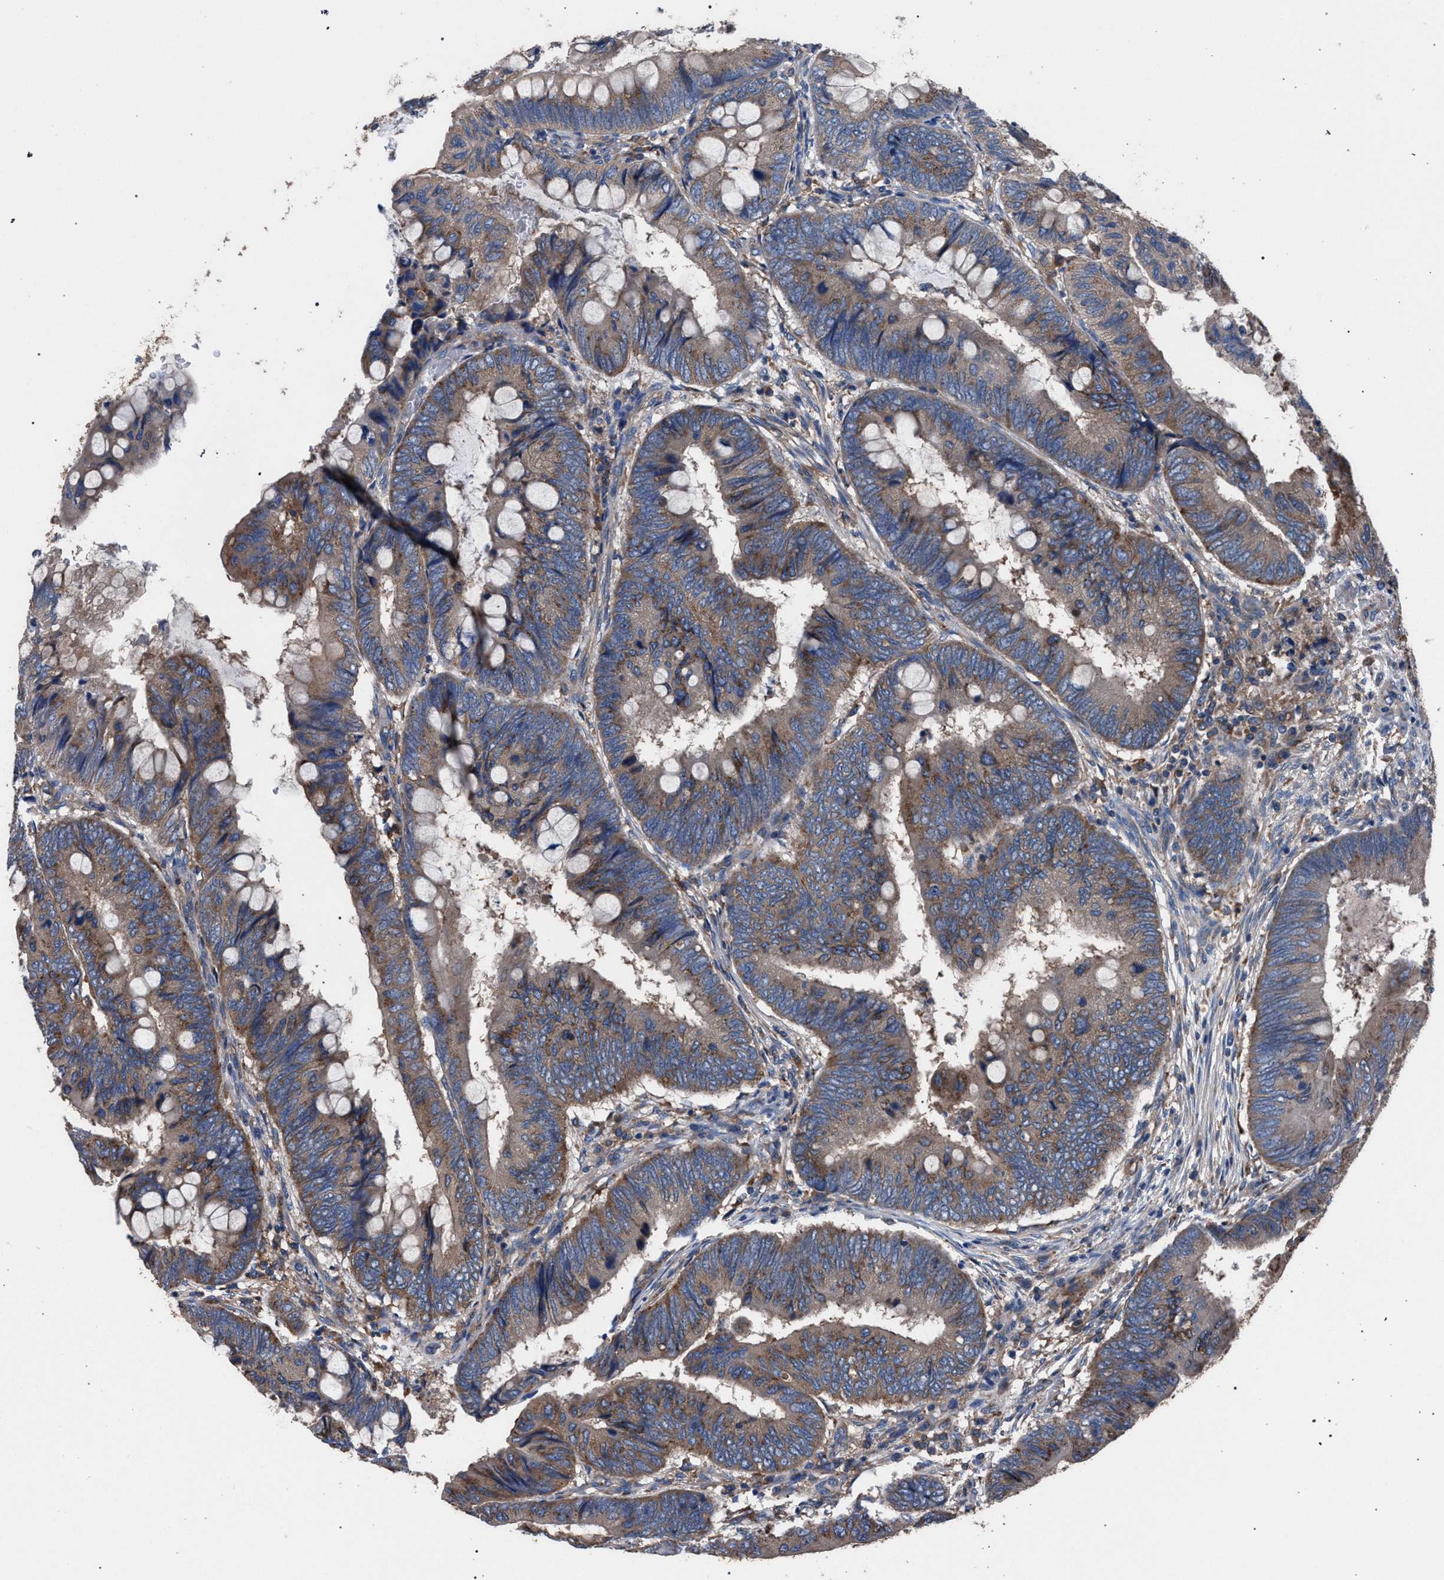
{"staining": {"intensity": "moderate", "quantity": ">75%", "location": "cytoplasmic/membranous"}, "tissue": "colorectal cancer", "cell_type": "Tumor cells", "image_type": "cancer", "snomed": [{"axis": "morphology", "description": "Normal tissue, NOS"}, {"axis": "morphology", "description": "Adenocarcinoma, NOS"}, {"axis": "topography", "description": "Rectum"}, {"axis": "topography", "description": "Peripheral nerve tissue"}], "caption": "A micrograph showing moderate cytoplasmic/membranous positivity in approximately >75% of tumor cells in colorectal cancer, as visualized by brown immunohistochemical staining.", "gene": "ATP6V0A1", "patient": {"sex": "male", "age": 92}}